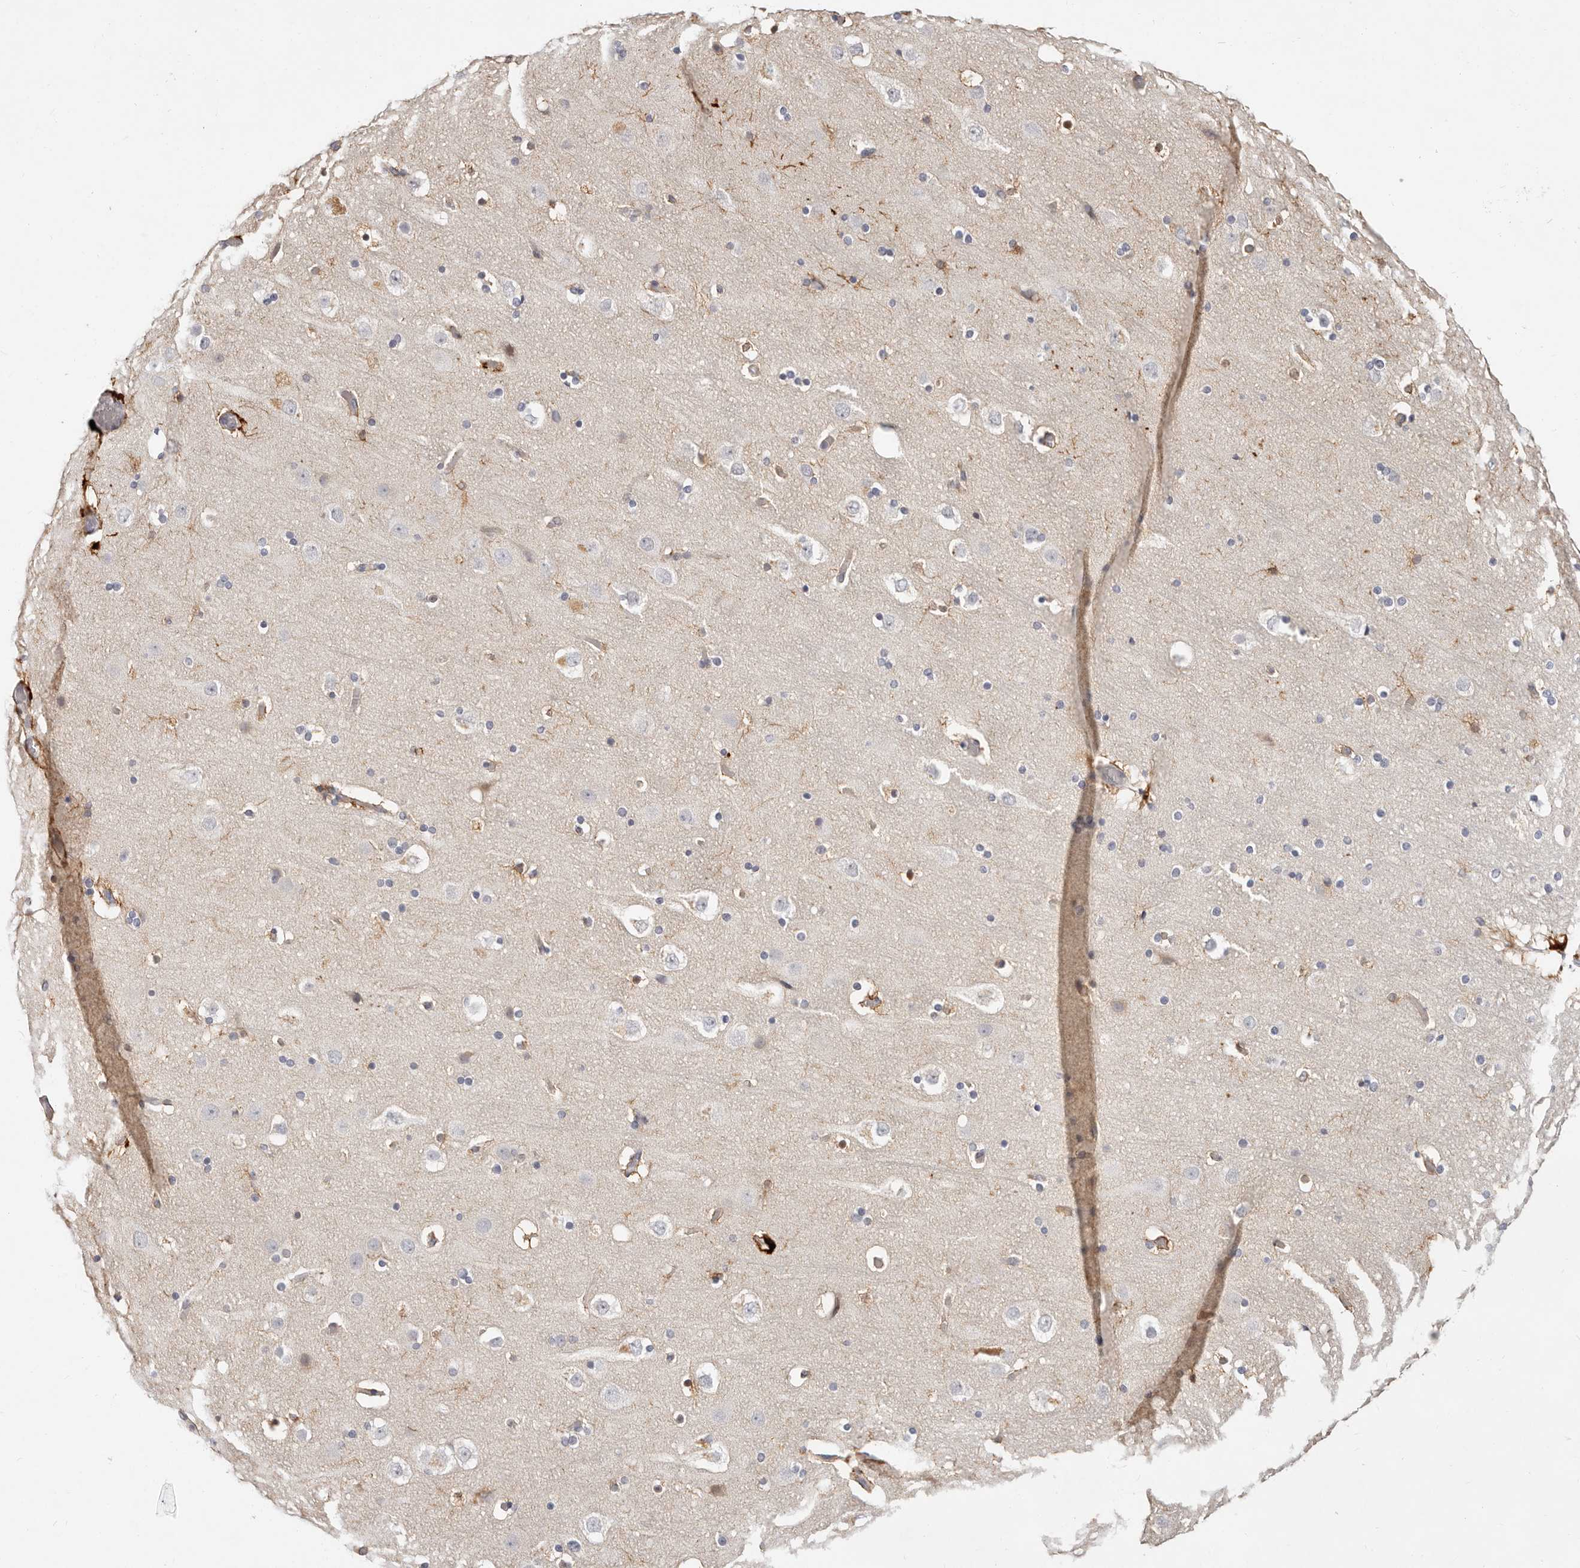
{"staining": {"intensity": "negative", "quantity": "none", "location": "none"}, "tissue": "cerebral cortex", "cell_type": "Endothelial cells", "image_type": "normal", "snomed": [{"axis": "morphology", "description": "Normal tissue, NOS"}, {"axis": "topography", "description": "Cerebral cortex"}], "caption": "There is no significant staining in endothelial cells of cerebral cortex.", "gene": "TMEM63B", "patient": {"sex": "male", "age": 57}}